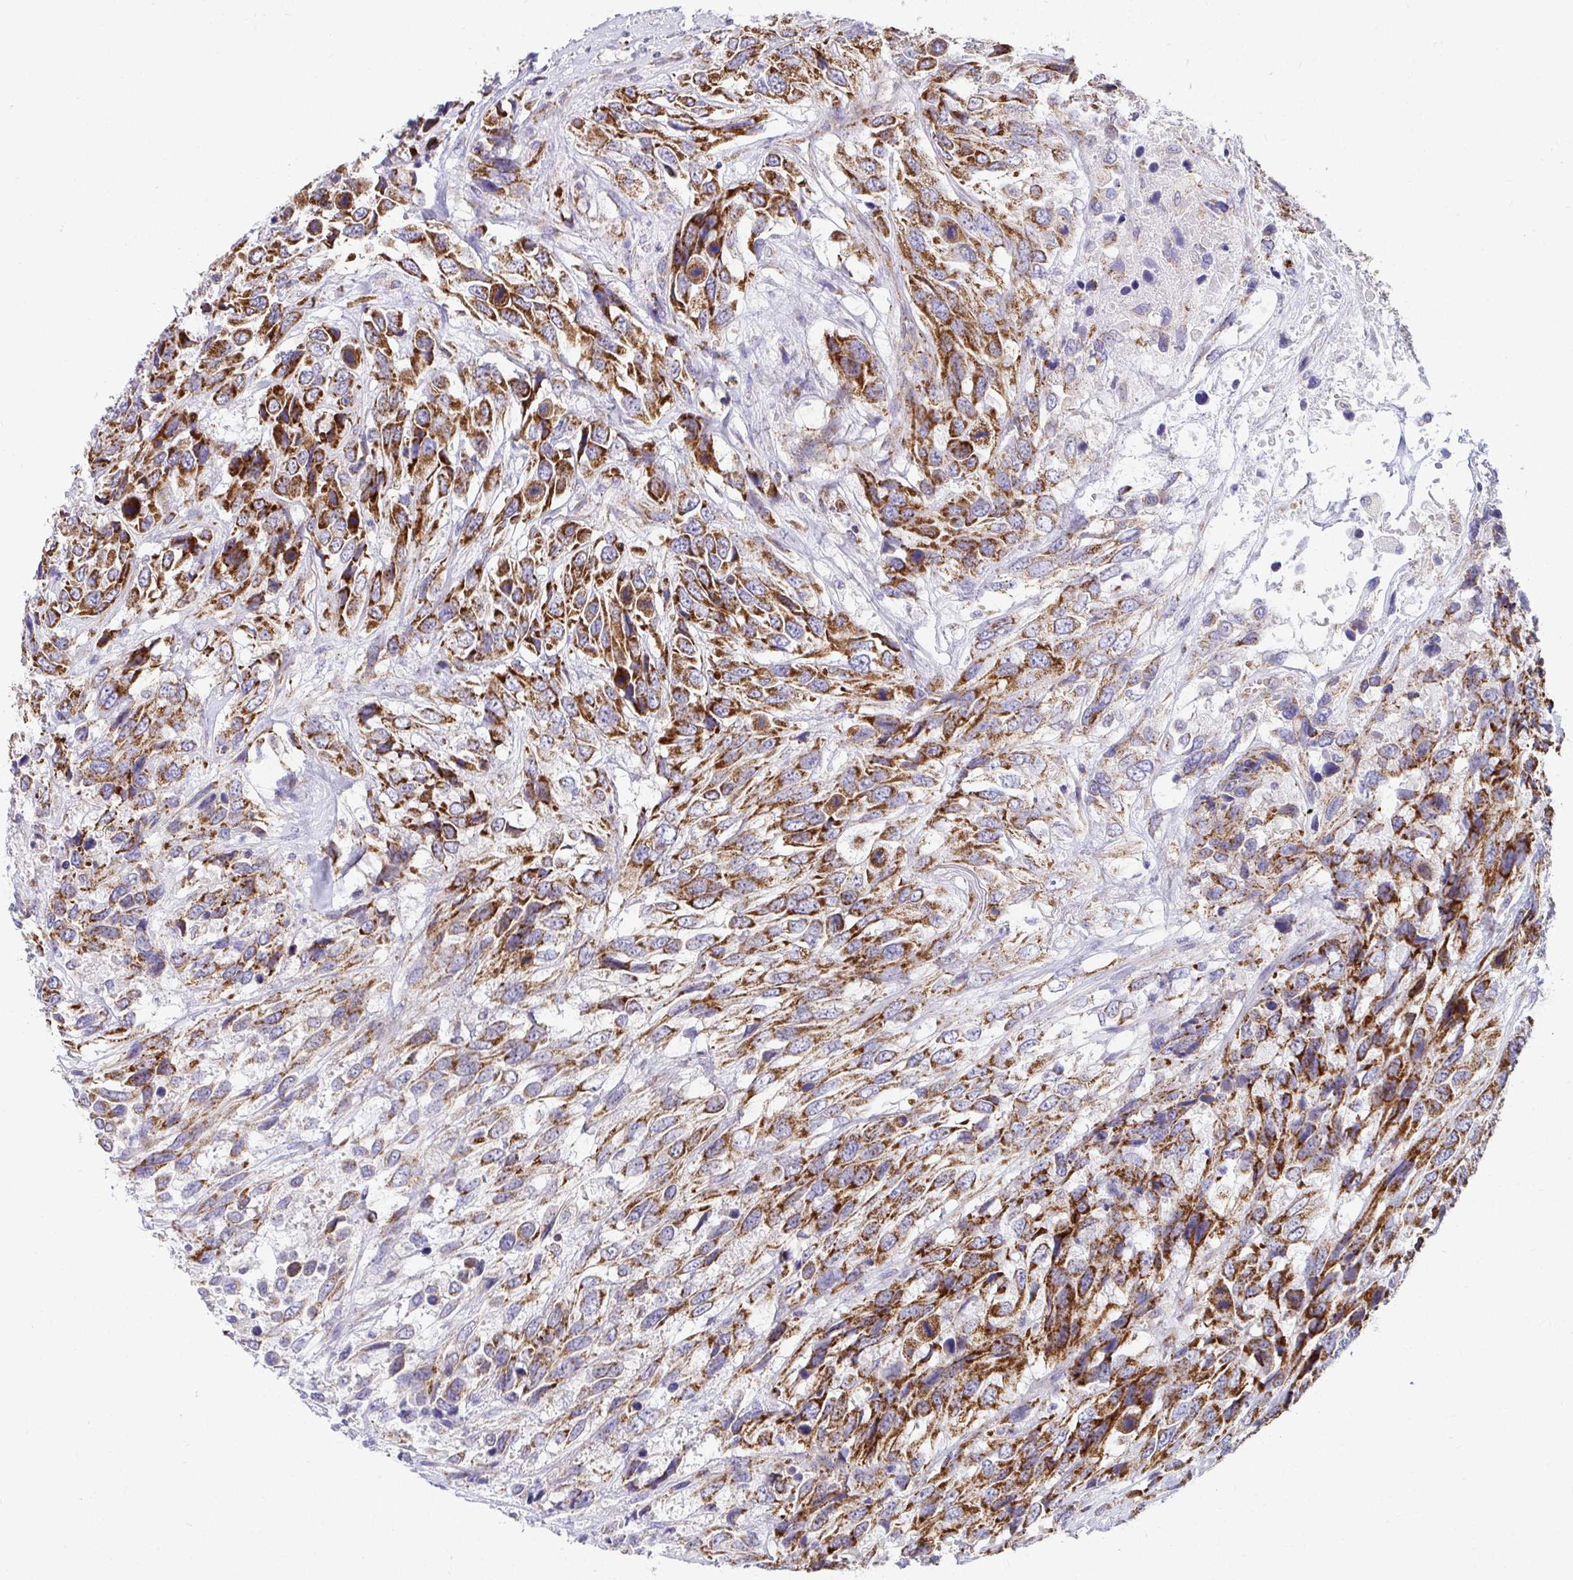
{"staining": {"intensity": "strong", "quantity": ">75%", "location": "cytoplasmic/membranous"}, "tissue": "urothelial cancer", "cell_type": "Tumor cells", "image_type": "cancer", "snomed": [{"axis": "morphology", "description": "Urothelial carcinoma, High grade"}, {"axis": "topography", "description": "Urinary bladder"}], "caption": "Immunohistochemical staining of urothelial cancer exhibits high levels of strong cytoplasmic/membranous protein staining in about >75% of tumor cells. The staining was performed using DAB to visualize the protein expression in brown, while the nuclei were stained in blue with hematoxylin (Magnification: 20x).", "gene": "EXOC5", "patient": {"sex": "female", "age": 70}}